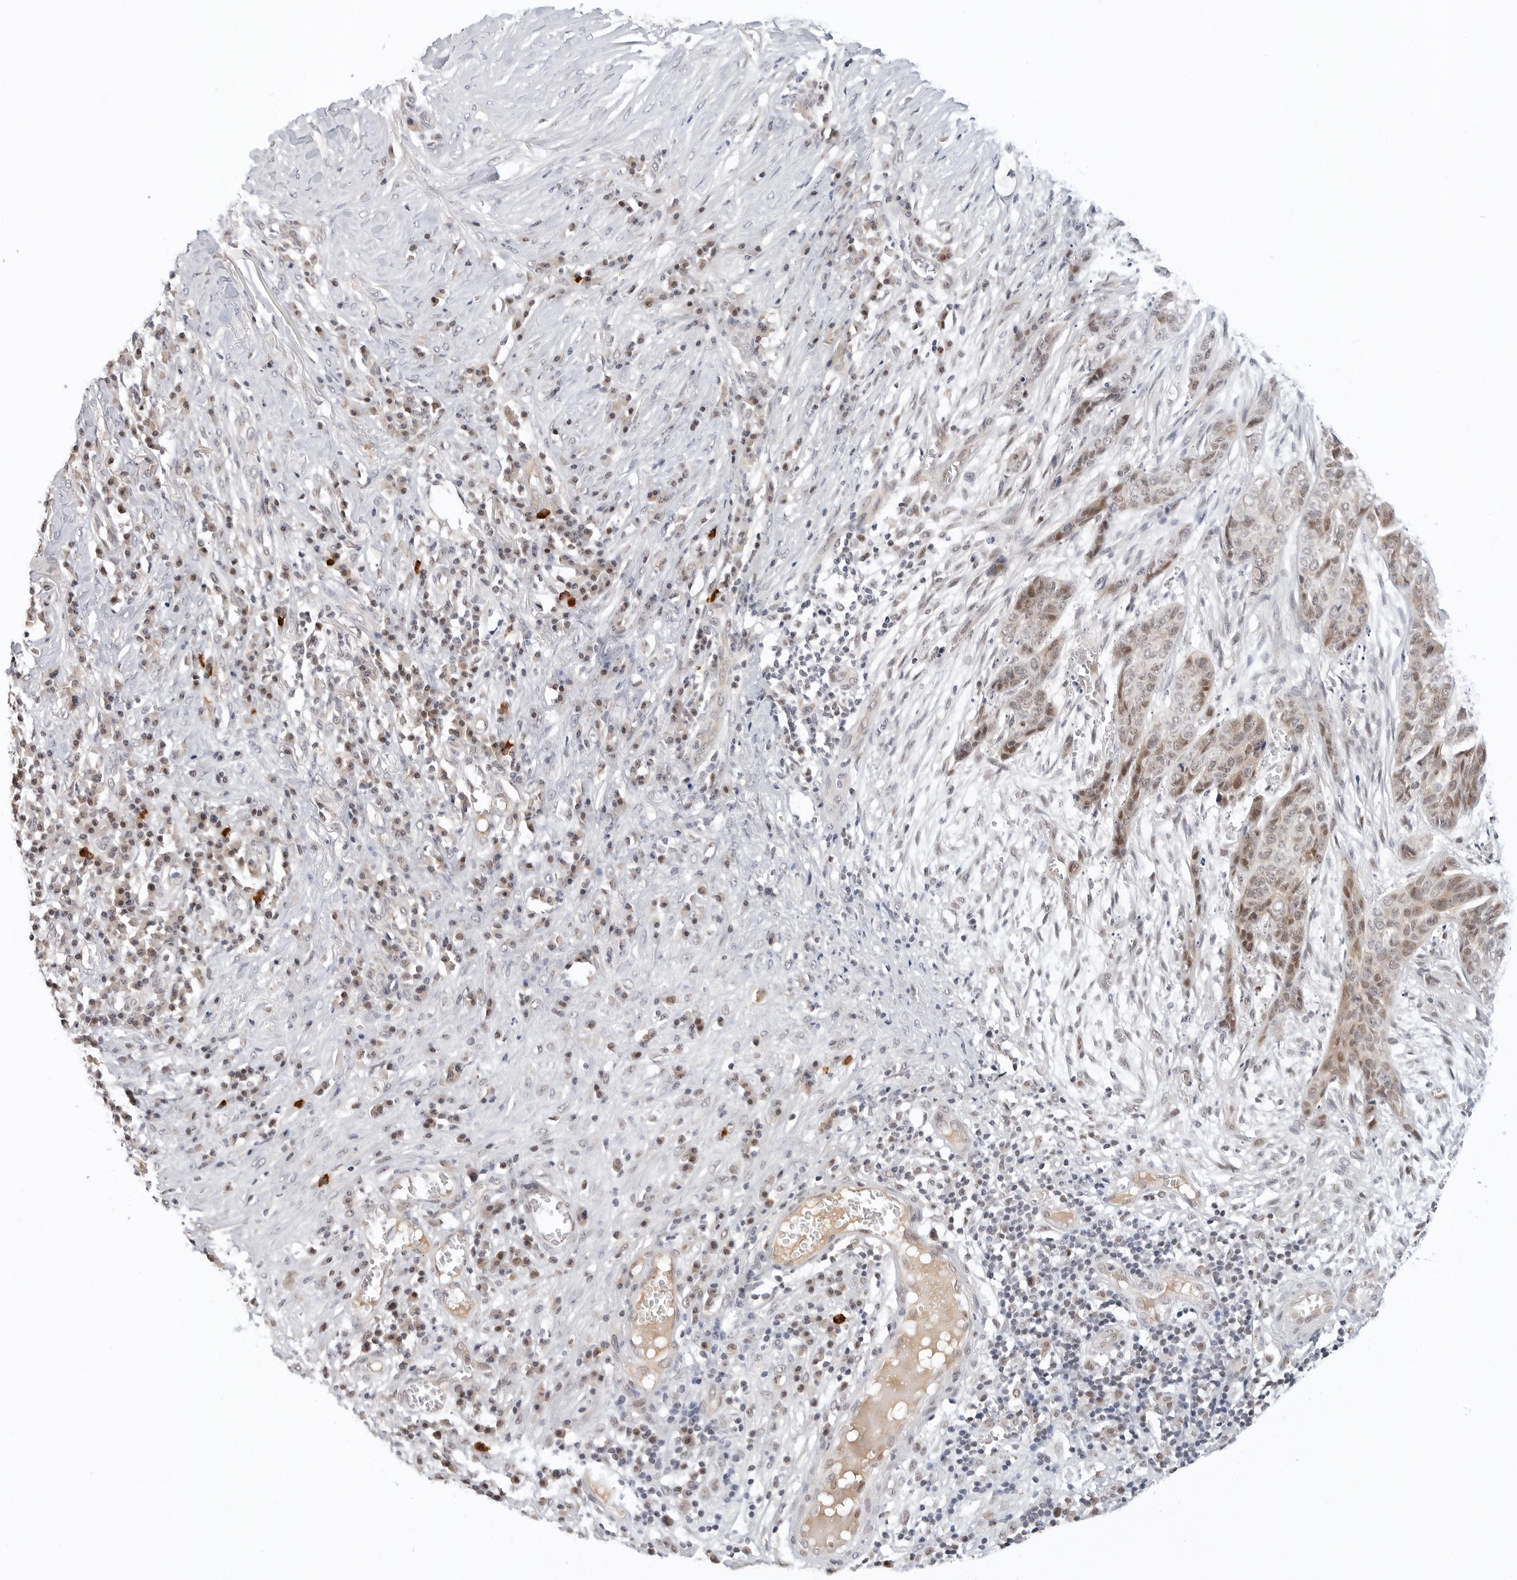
{"staining": {"intensity": "moderate", "quantity": "25%-75%", "location": "nuclear"}, "tissue": "skin cancer", "cell_type": "Tumor cells", "image_type": "cancer", "snomed": [{"axis": "morphology", "description": "Basal cell carcinoma"}, {"axis": "topography", "description": "Skin"}], "caption": "This is an image of immunohistochemistry (IHC) staining of skin basal cell carcinoma, which shows moderate expression in the nuclear of tumor cells.", "gene": "TSEN2", "patient": {"sex": "female", "age": 64}}